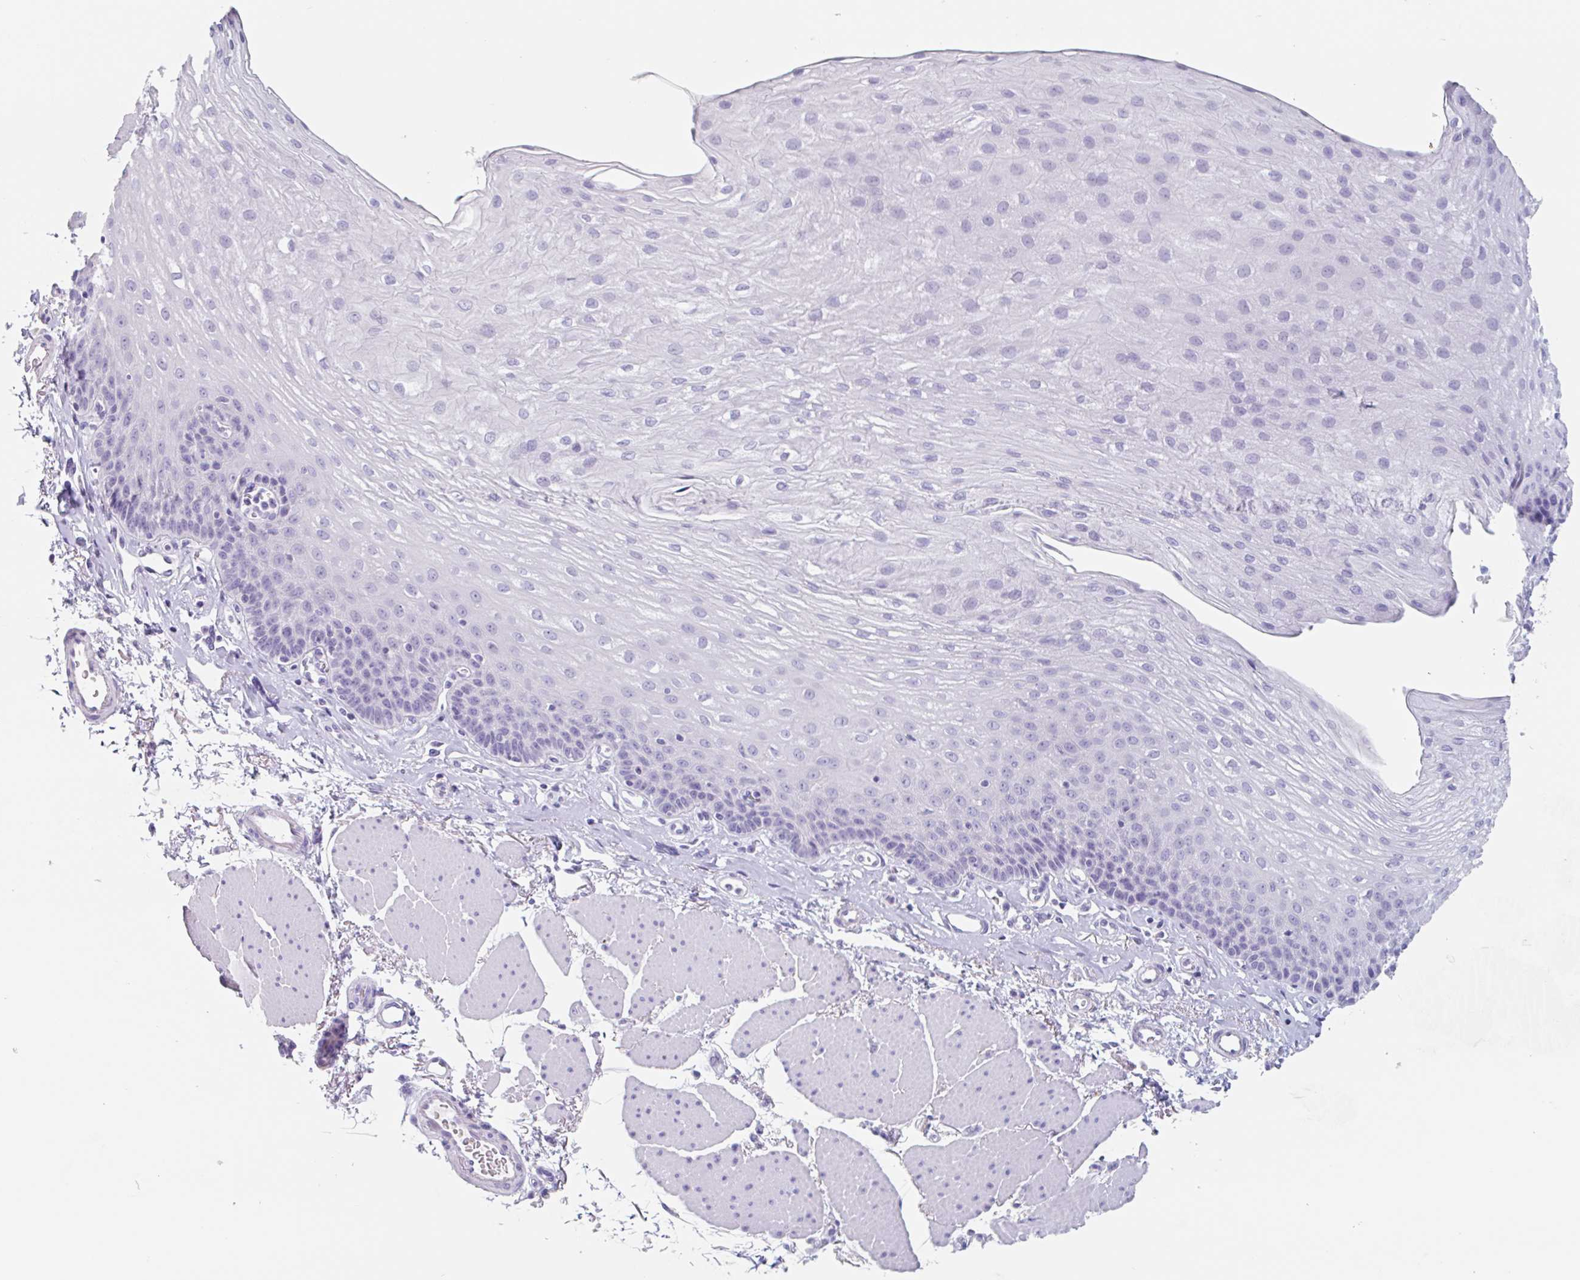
{"staining": {"intensity": "negative", "quantity": "none", "location": "none"}, "tissue": "esophagus", "cell_type": "Squamous epithelial cells", "image_type": "normal", "snomed": [{"axis": "morphology", "description": "Normal tissue, NOS"}, {"axis": "topography", "description": "Esophagus"}], "caption": "Immunohistochemistry (IHC) histopathology image of benign human esophagus stained for a protein (brown), which displays no staining in squamous epithelial cells.", "gene": "EMC4", "patient": {"sex": "female", "age": 81}}